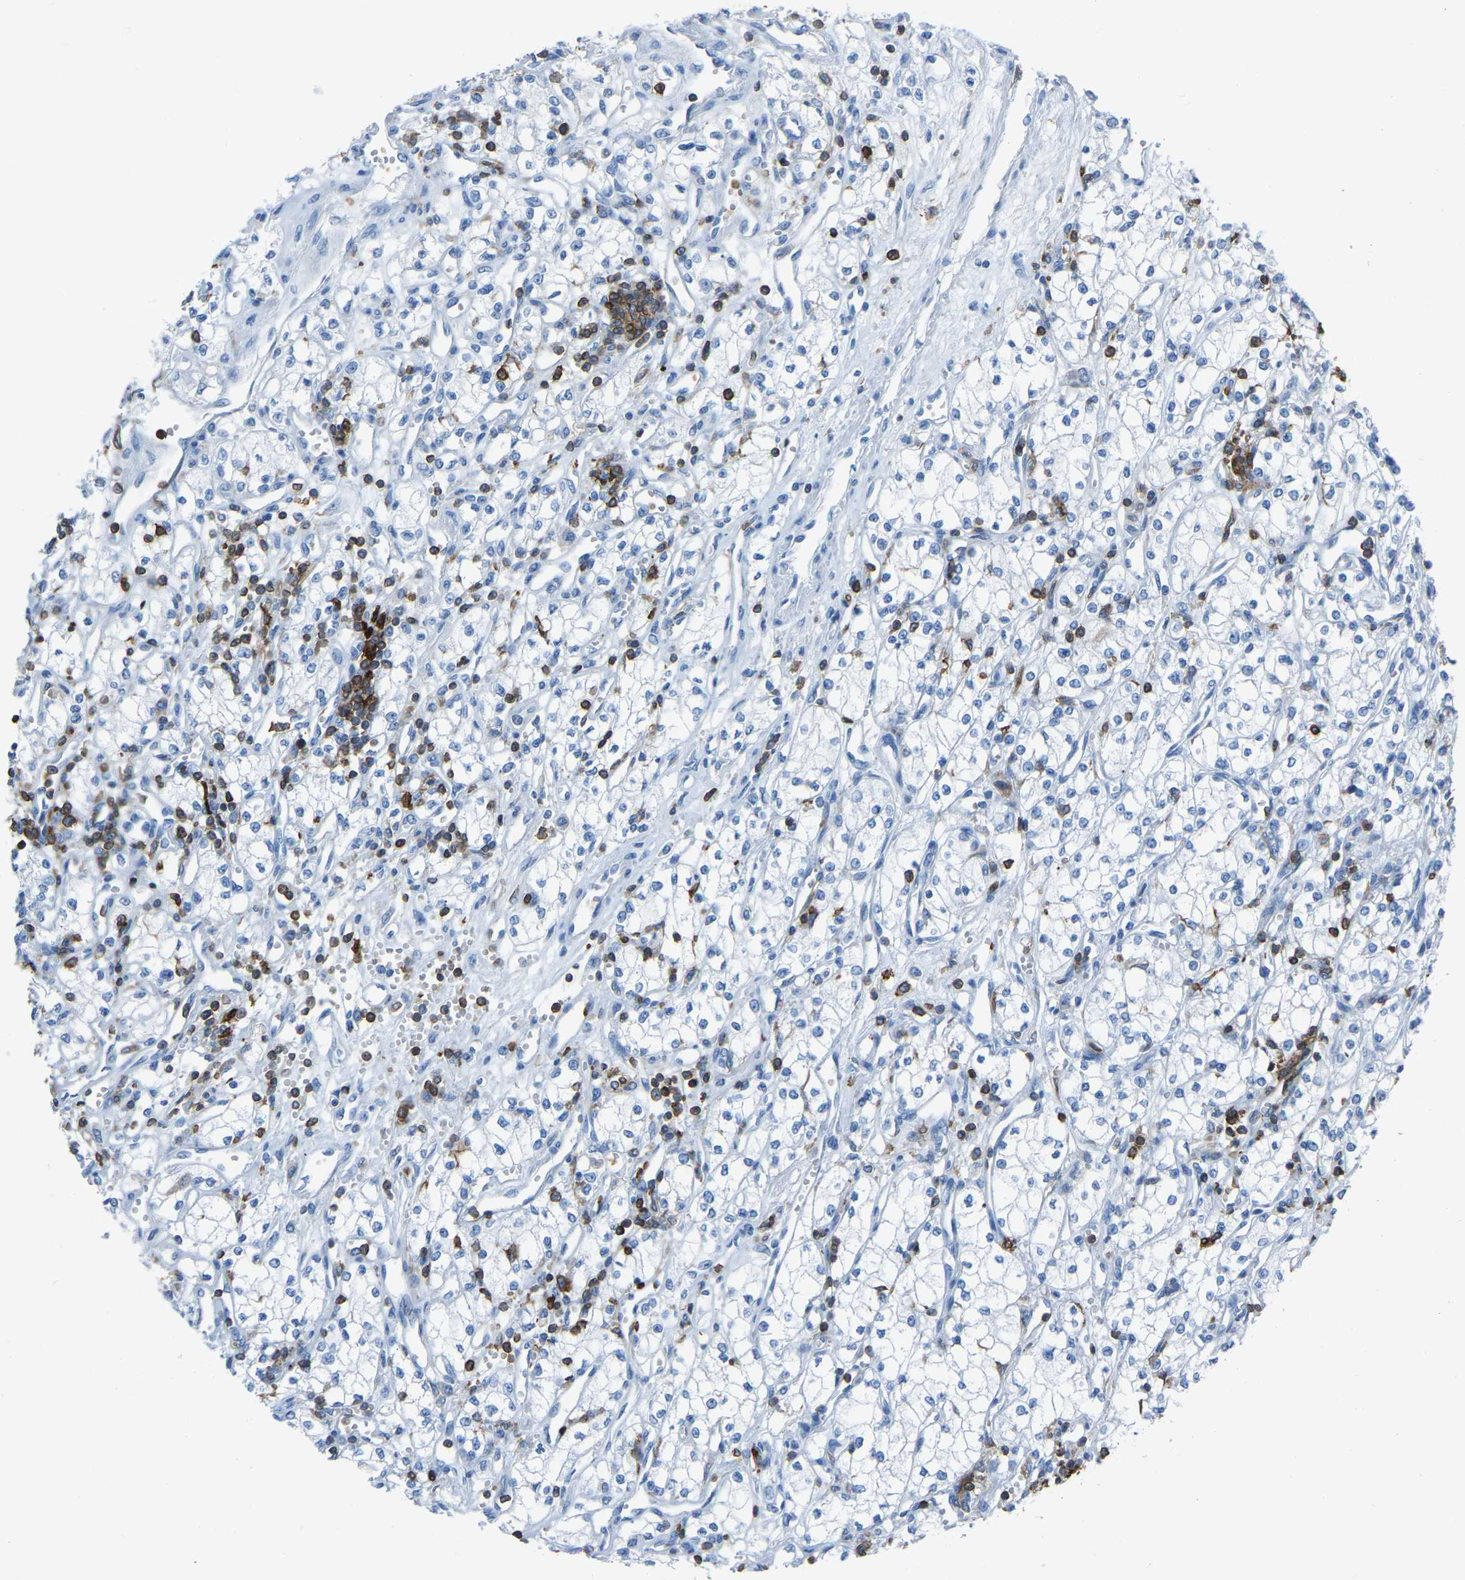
{"staining": {"intensity": "negative", "quantity": "none", "location": "none"}, "tissue": "renal cancer", "cell_type": "Tumor cells", "image_type": "cancer", "snomed": [{"axis": "morphology", "description": "Adenocarcinoma, NOS"}, {"axis": "topography", "description": "Kidney"}], "caption": "Micrograph shows no protein positivity in tumor cells of adenocarcinoma (renal) tissue. (Brightfield microscopy of DAB (3,3'-diaminobenzidine) immunohistochemistry at high magnification).", "gene": "LSP1", "patient": {"sex": "male", "age": 59}}